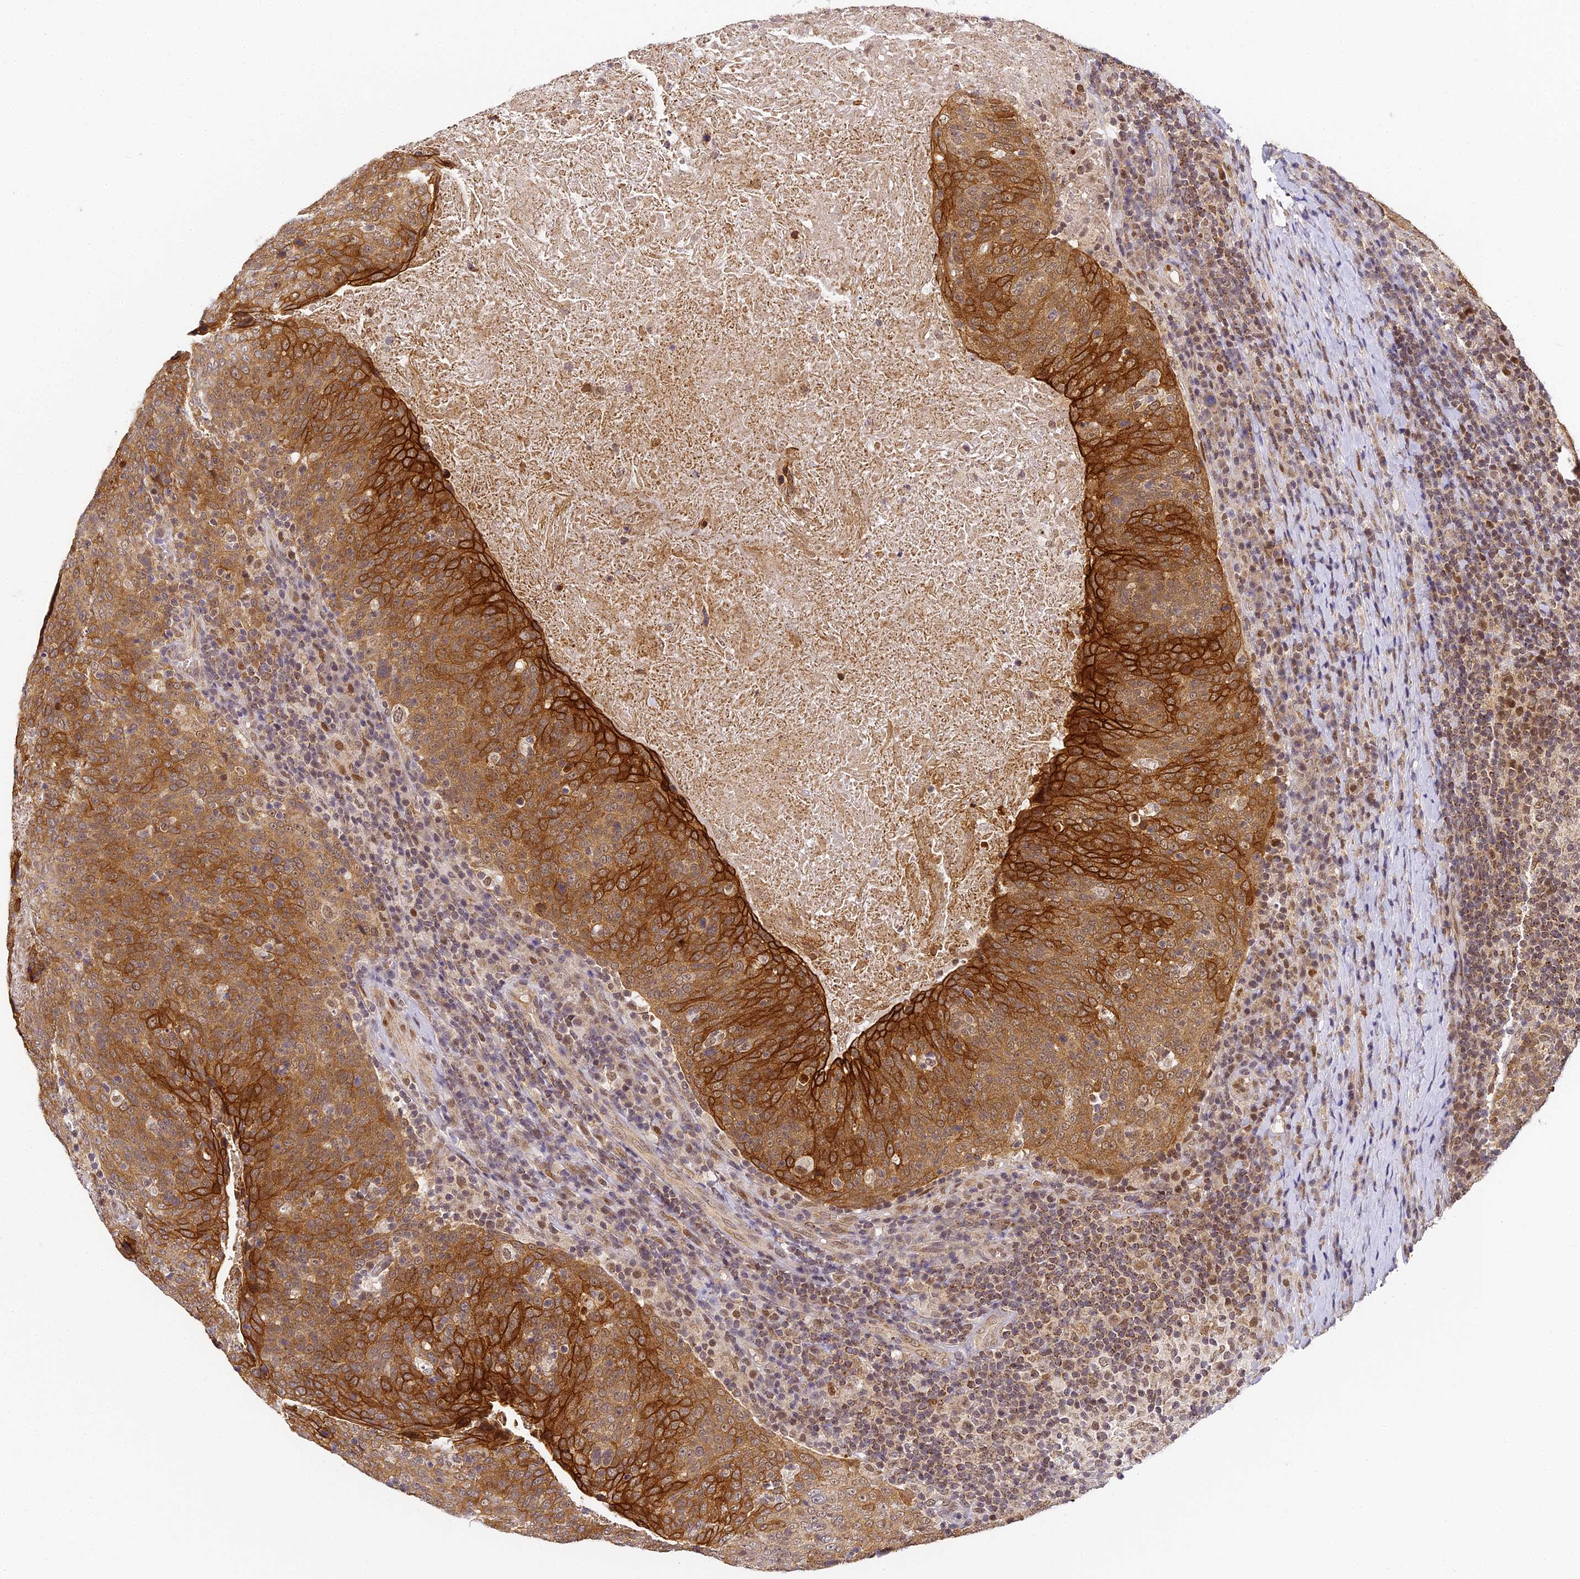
{"staining": {"intensity": "strong", "quantity": ">75%", "location": "cytoplasmic/membranous"}, "tissue": "head and neck cancer", "cell_type": "Tumor cells", "image_type": "cancer", "snomed": [{"axis": "morphology", "description": "Squamous cell carcinoma, NOS"}, {"axis": "morphology", "description": "Squamous cell carcinoma, metastatic, NOS"}, {"axis": "topography", "description": "Lymph node"}, {"axis": "topography", "description": "Head-Neck"}], "caption": "Human head and neck cancer (metastatic squamous cell carcinoma) stained with a brown dye reveals strong cytoplasmic/membranous positive positivity in about >75% of tumor cells.", "gene": "DNAAF10", "patient": {"sex": "male", "age": 62}}